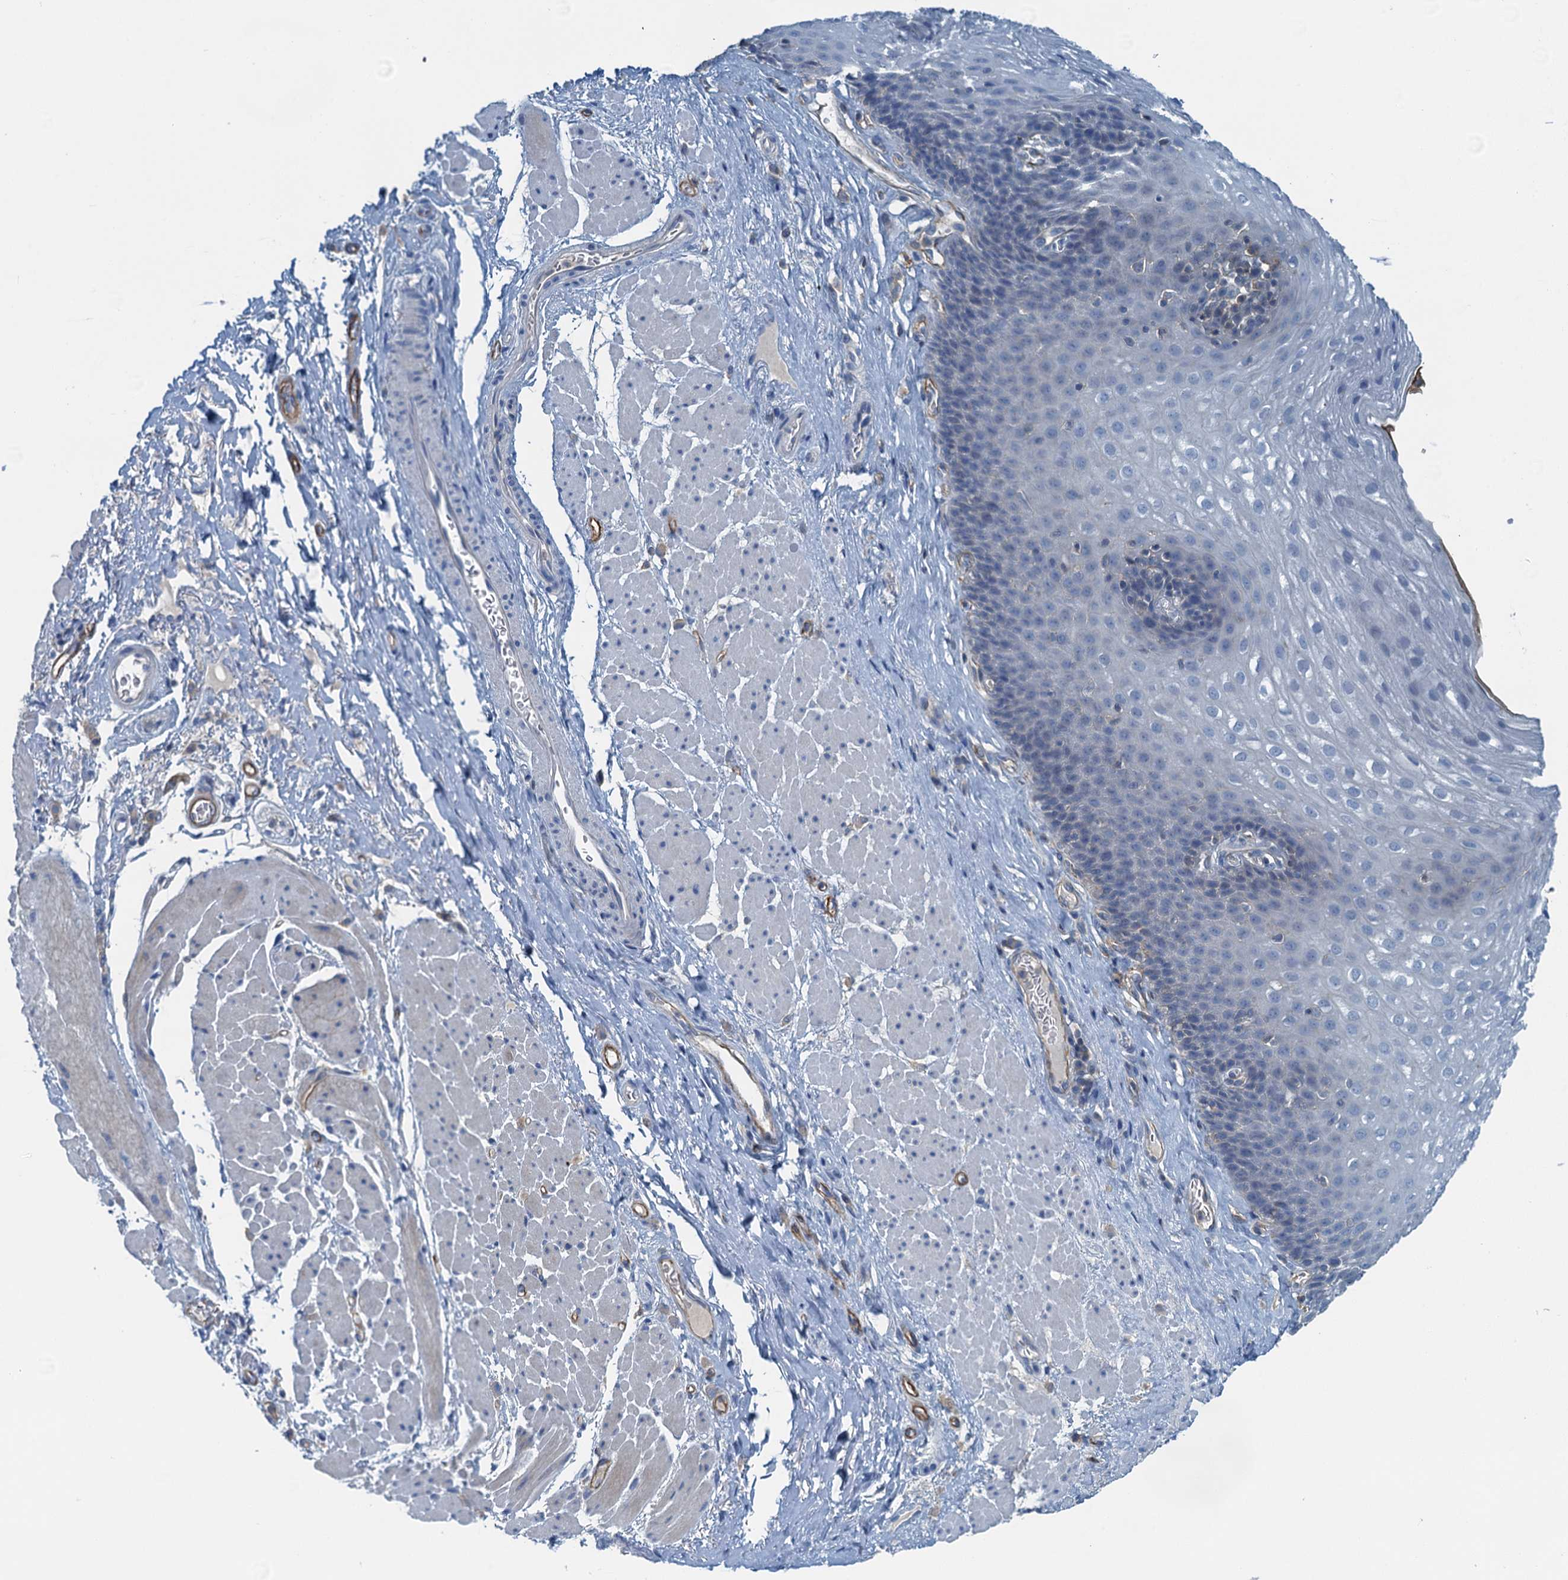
{"staining": {"intensity": "negative", "quantity": "none", "location": "none"}, "tissue": "esophagus", "cell_type": "Squamous epithelial cells", "image_type": "normal", "snomed": [{"axis": "morphology", "description": "Normal tissue, NOS"}, {"axis": "topography", "description": "Esophagus"}], "caption": "High power microscopy histopathology image of an immunohistochemistry histopathology image of benign esophagus, revealing no significant expression in squamous epithelial cells. (Immunohistochemistry, brightfield microscopy, high magnification).", "gene": "THAP10", "patient": {"sex": "female", "age": 66}}